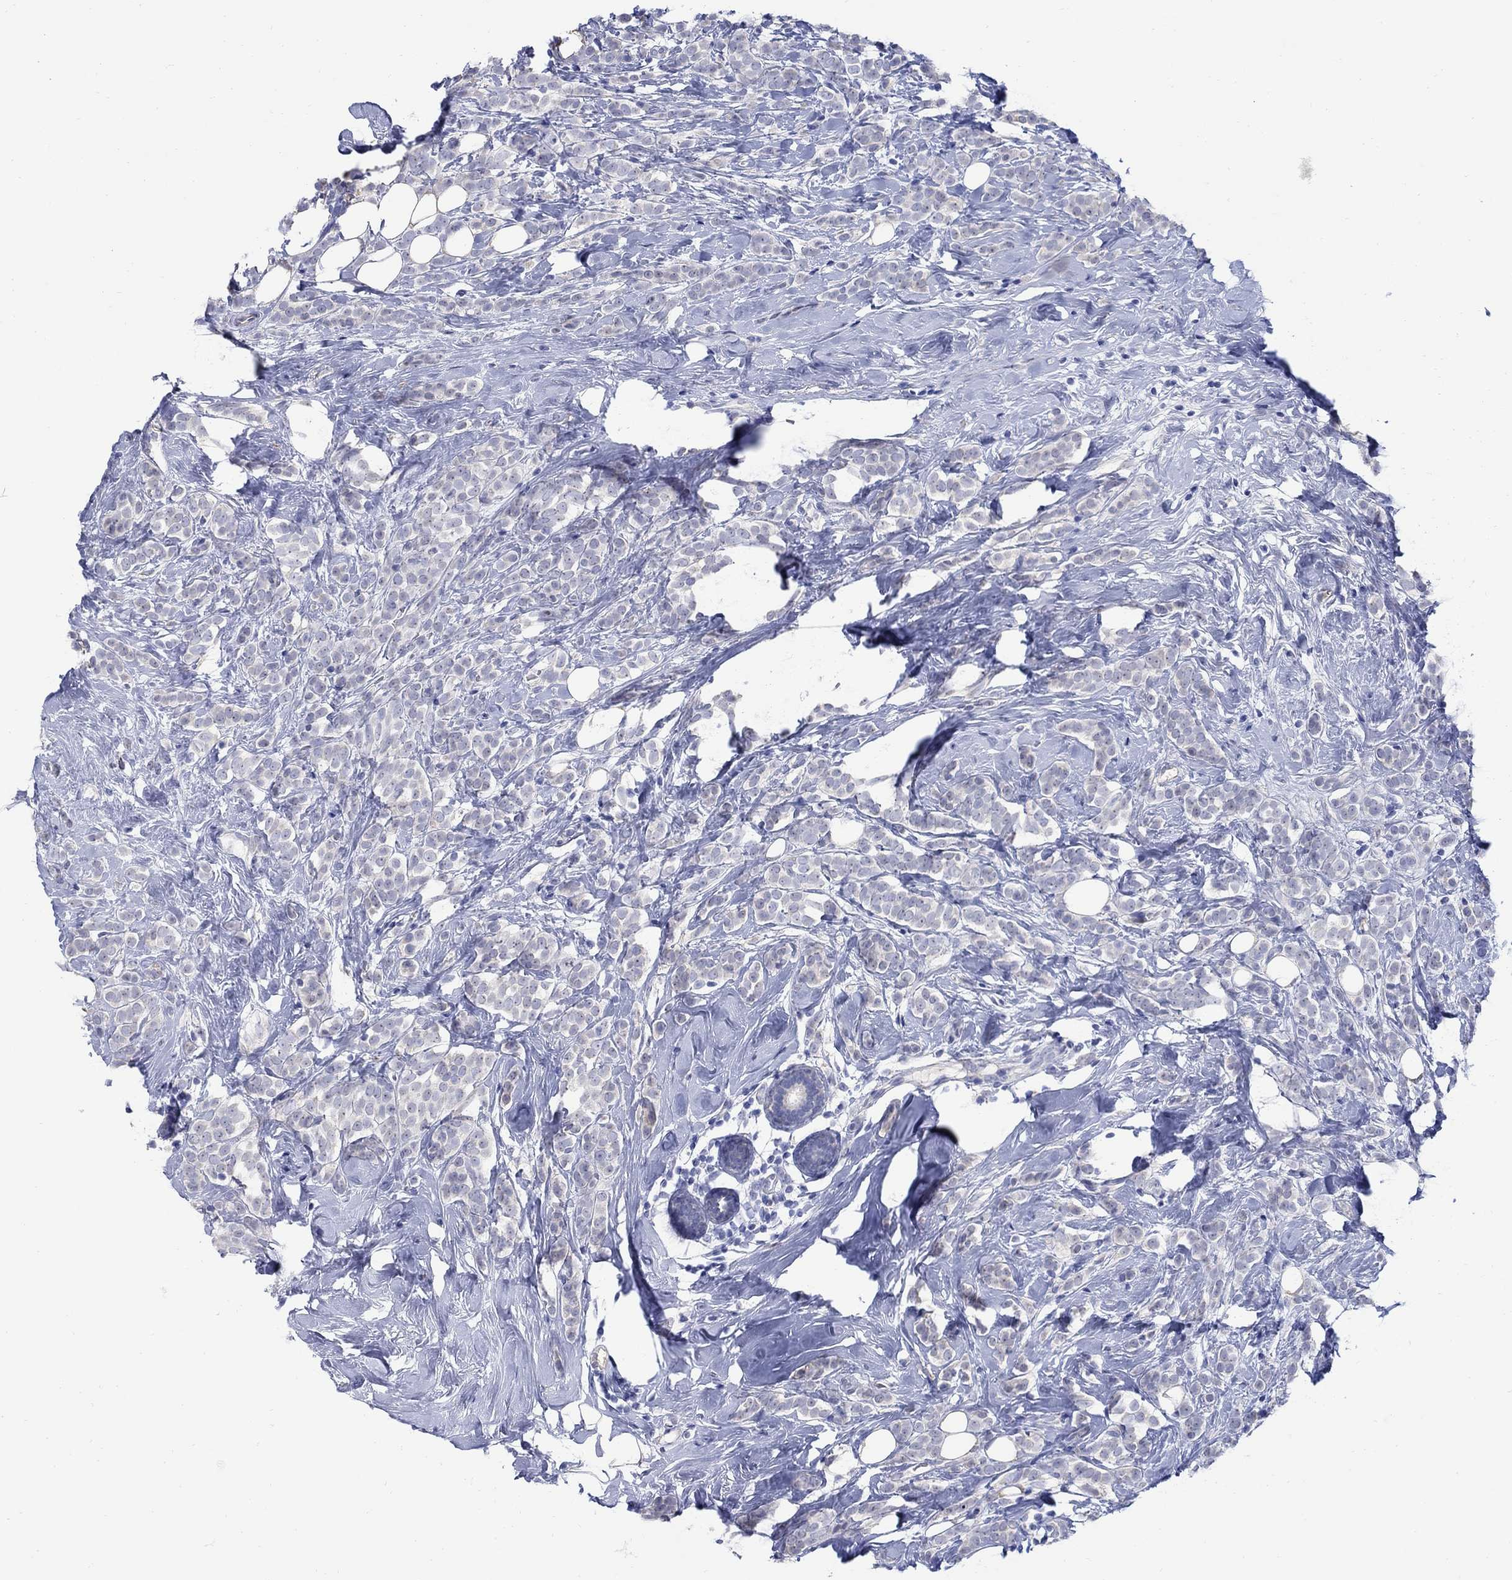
{"staining": {"intensity": "negative", "quantity": "none", "location": "none"}, "tissue": "breast cancer", "cell_type": "Tumor cells", "image_type": "cancer", "snomed": [{"axis": "morphology", "description": "Lobular carcinoma"}, {"axis": "topography", "description": "Breast"}], "caption": "High magnification brightfield microscopy of breast cancer stained with DAB (brown) and counterstained with hematoxylin (blue): tumor cells show no significant positivity.", "gene": "REEP2", "patient": {"sex": "female", "age": 49}}